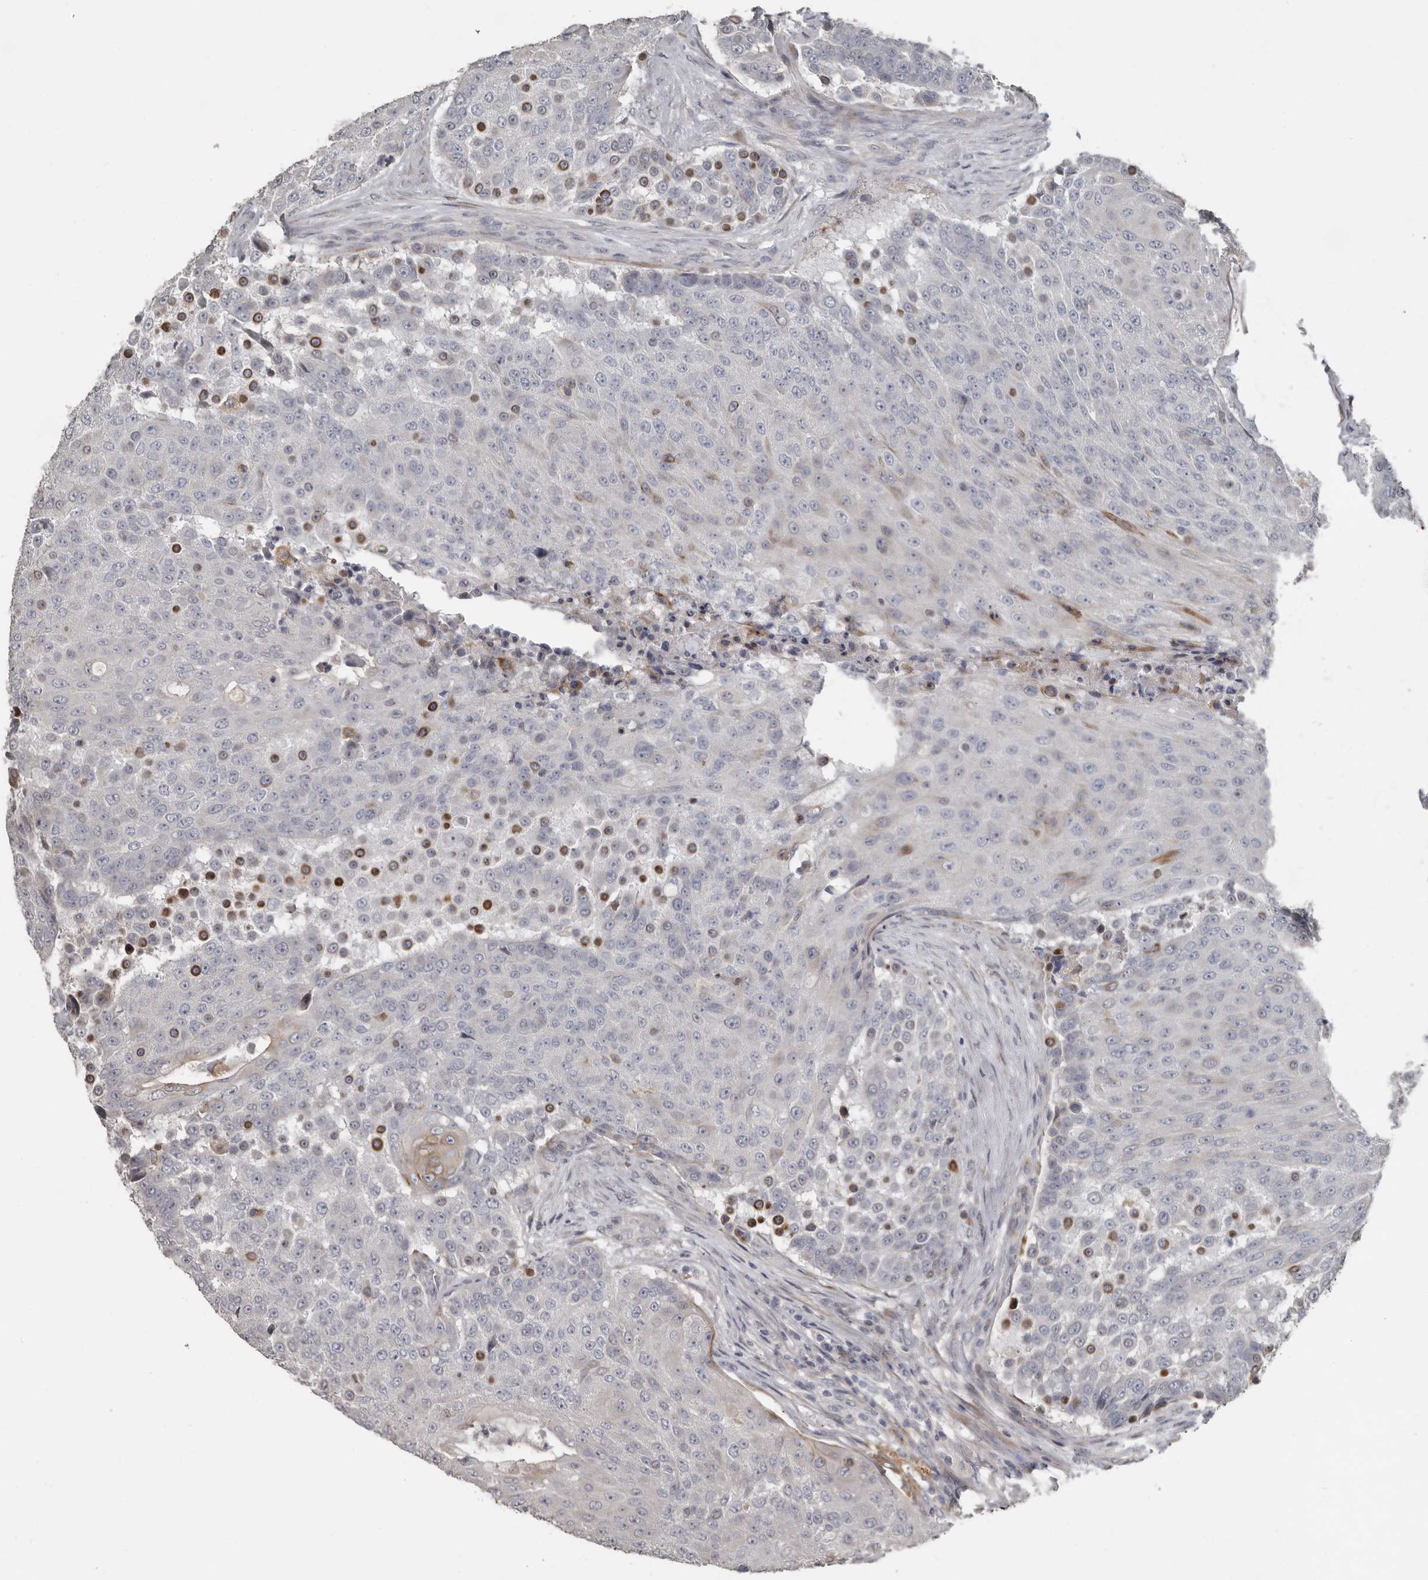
{"staining": {"intensity": "moderate", "quantity": "<25%", "location": "cytoplasmic/membranous"}, "tissue": "urothelial cancer", "cell_type": "Tumor cells", "image_type": "cancer", "snomed": [{"axis": "morphology", "description": "Urothelial carcinoma, High grade"}, {"axis": "topography", "description": "Urinary bladder"}], "caption": "Immunohistochemistry (IHC) photomicrograph of neoplastic tissue: urothelial cancer stained using immunohistochemistry shows low levels of moderate protein expression localized specifically in the cytoplasmic/membranous of tumor cells, appearing as a cytoplasmic/membranous brown color.", "gene": "KCNJ8", "patient": {"sex": "female", "age": 63}}